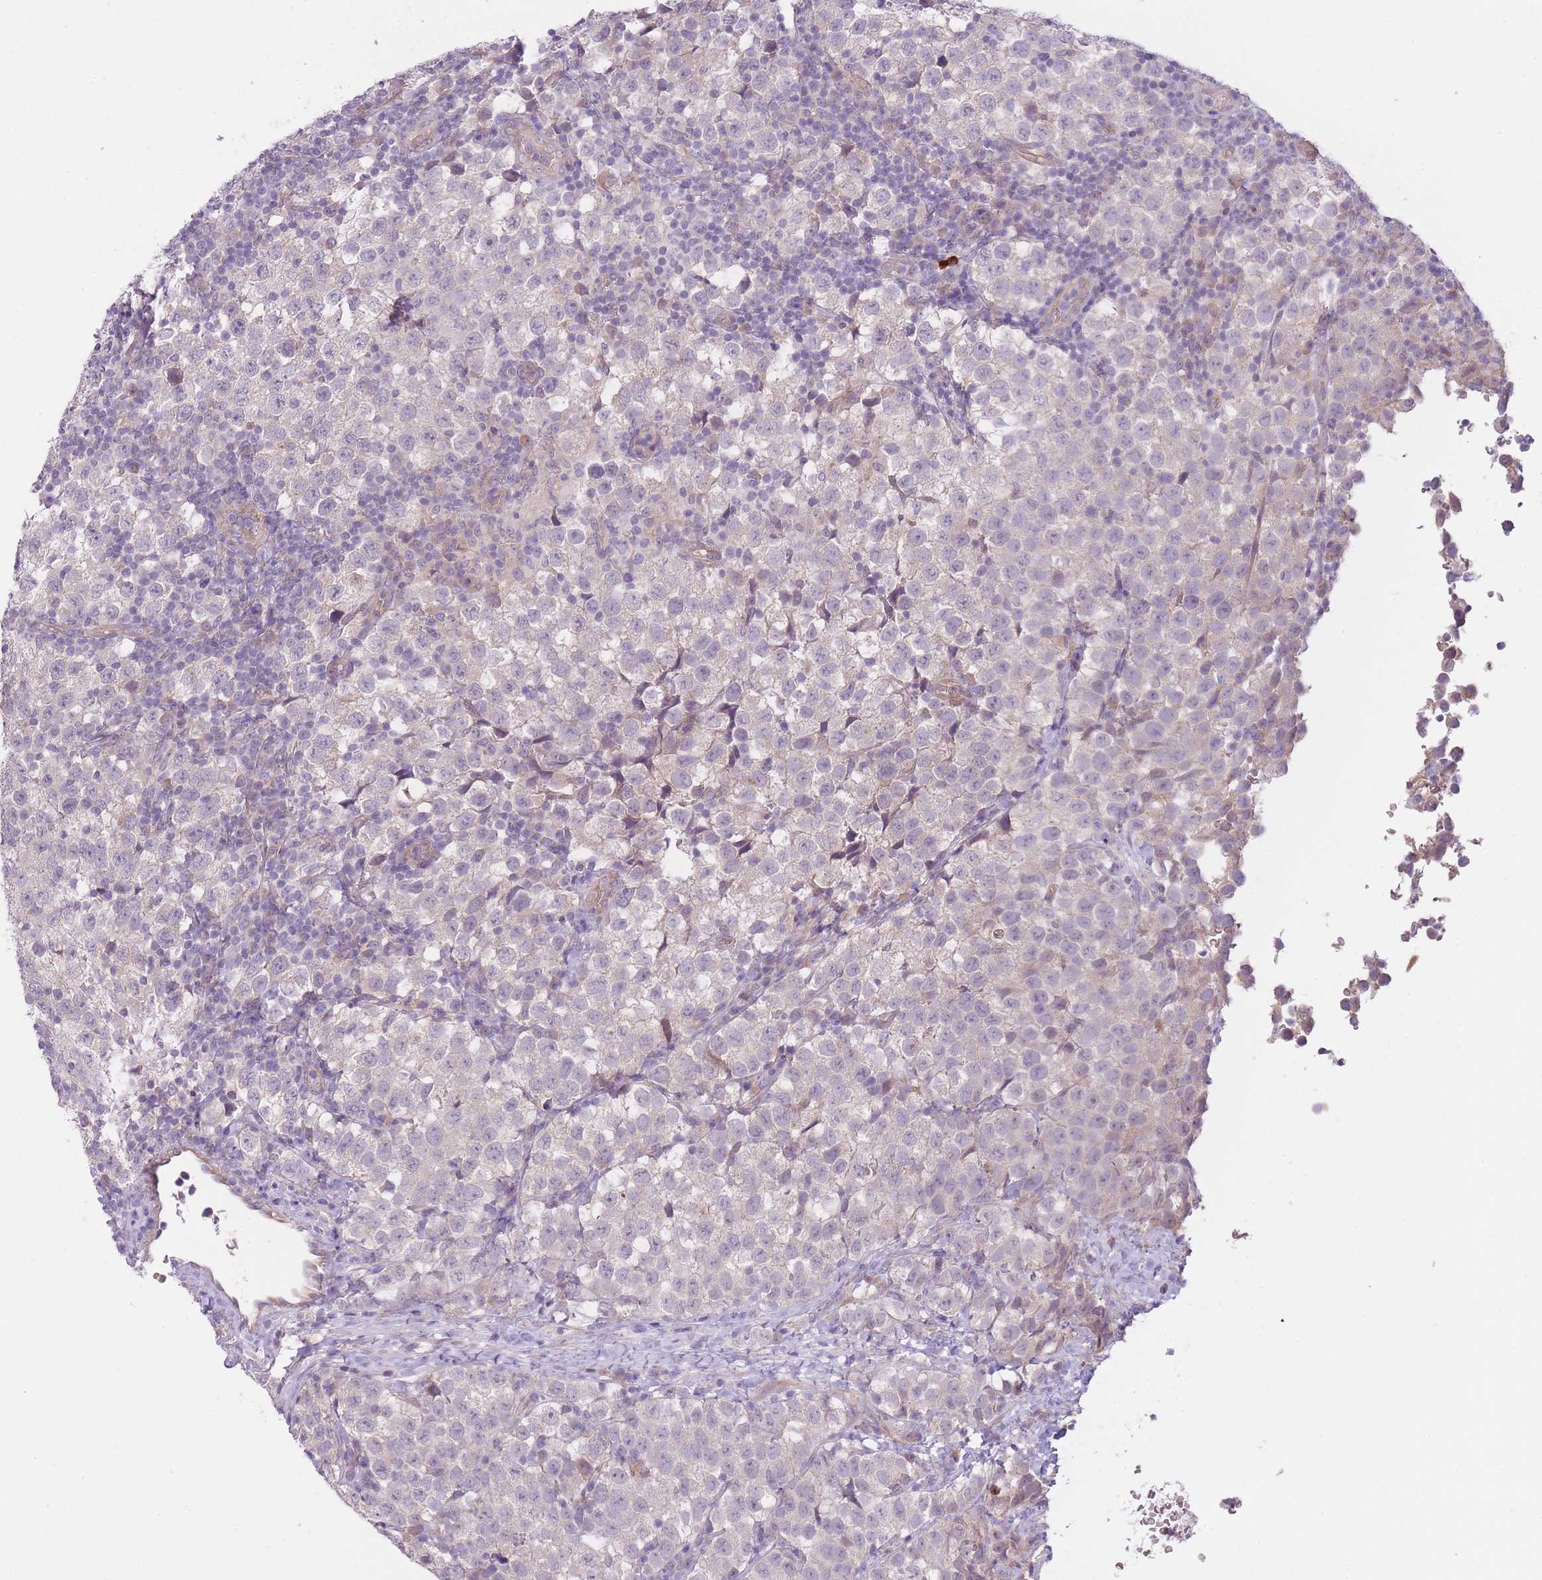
{"staining": {"intensity": "negative", "quantity": "none", "location": "none"}, "tissue": "testis cancer", "cell_type": "Tumor cells", "image_type": "cancer", "snomed": [{"axis": "morphology", "description": "Seminoma, NOS"}, {"axis": "topography", "description": "Testis"}], "caption": "The IHC micrograph has no significant expression in tumor cells of seminoma (testis) tissue. (Immunohistochemistry (ihc), brightfield microscopy, high magnification).", "gene": "REV1", "patient": {"sex": "male", "age": 34}}